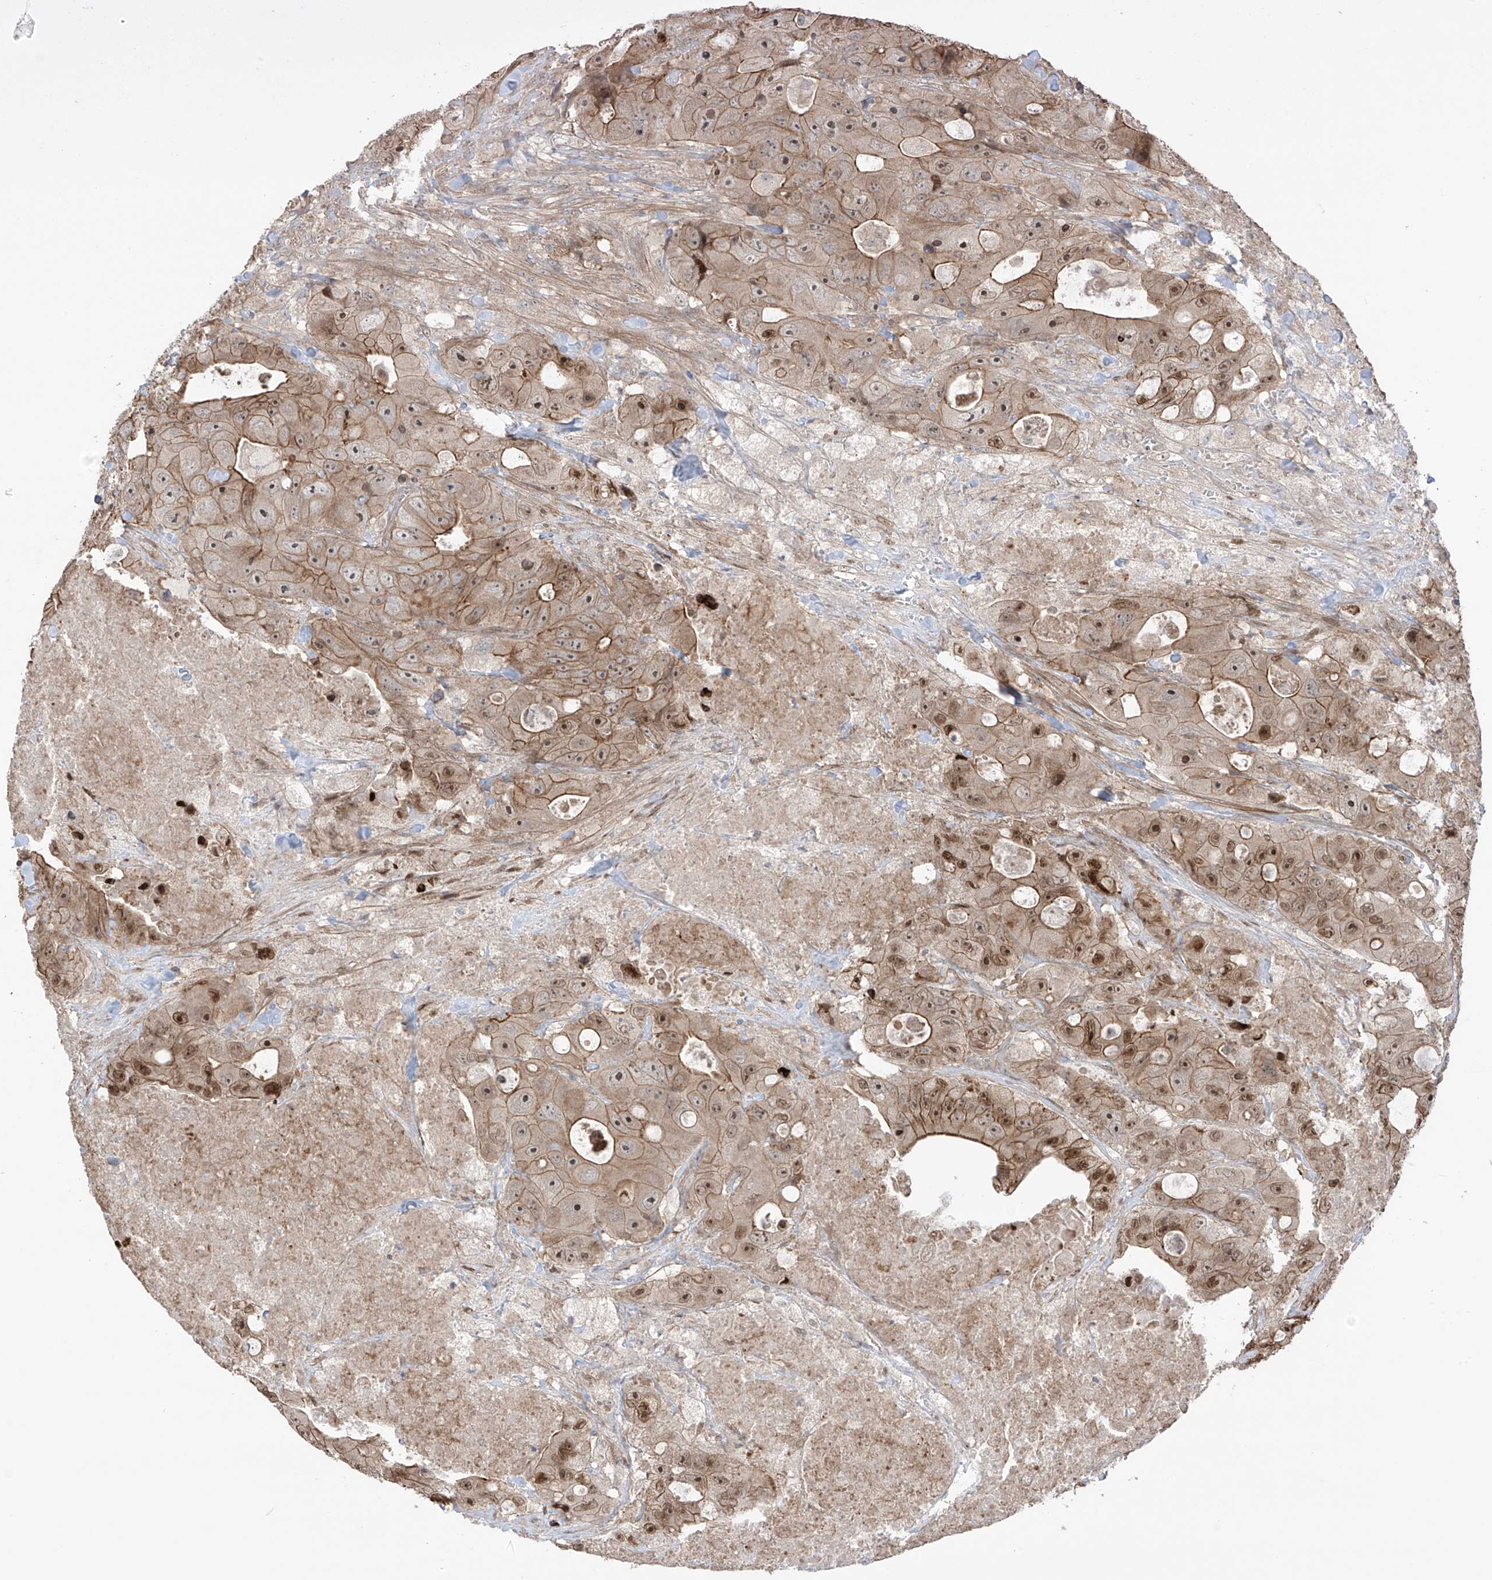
{"staining": {"intensity": "moderate", "quantity": ">75%", "location": "cytoplasmic/membranous,nuclear"}, "tissue": "colorectal cancer", "cell_type": "Tumor cells", "image_type": "cancer", "snomed": [{"axis": "morphology", "description": "Adenocarcinoma, NOS"}, {"axis": "topography", "description": "Colon"}], "caption": "The micrograph demonstrates a brown stain indicating the presence of a protein in the cytoplasmic/membranous and nuclear of tumor cells in colorectal adenocarcinoma.", "gene": "LRRC74A", "patient": {"sex": "female", "age": 46}}